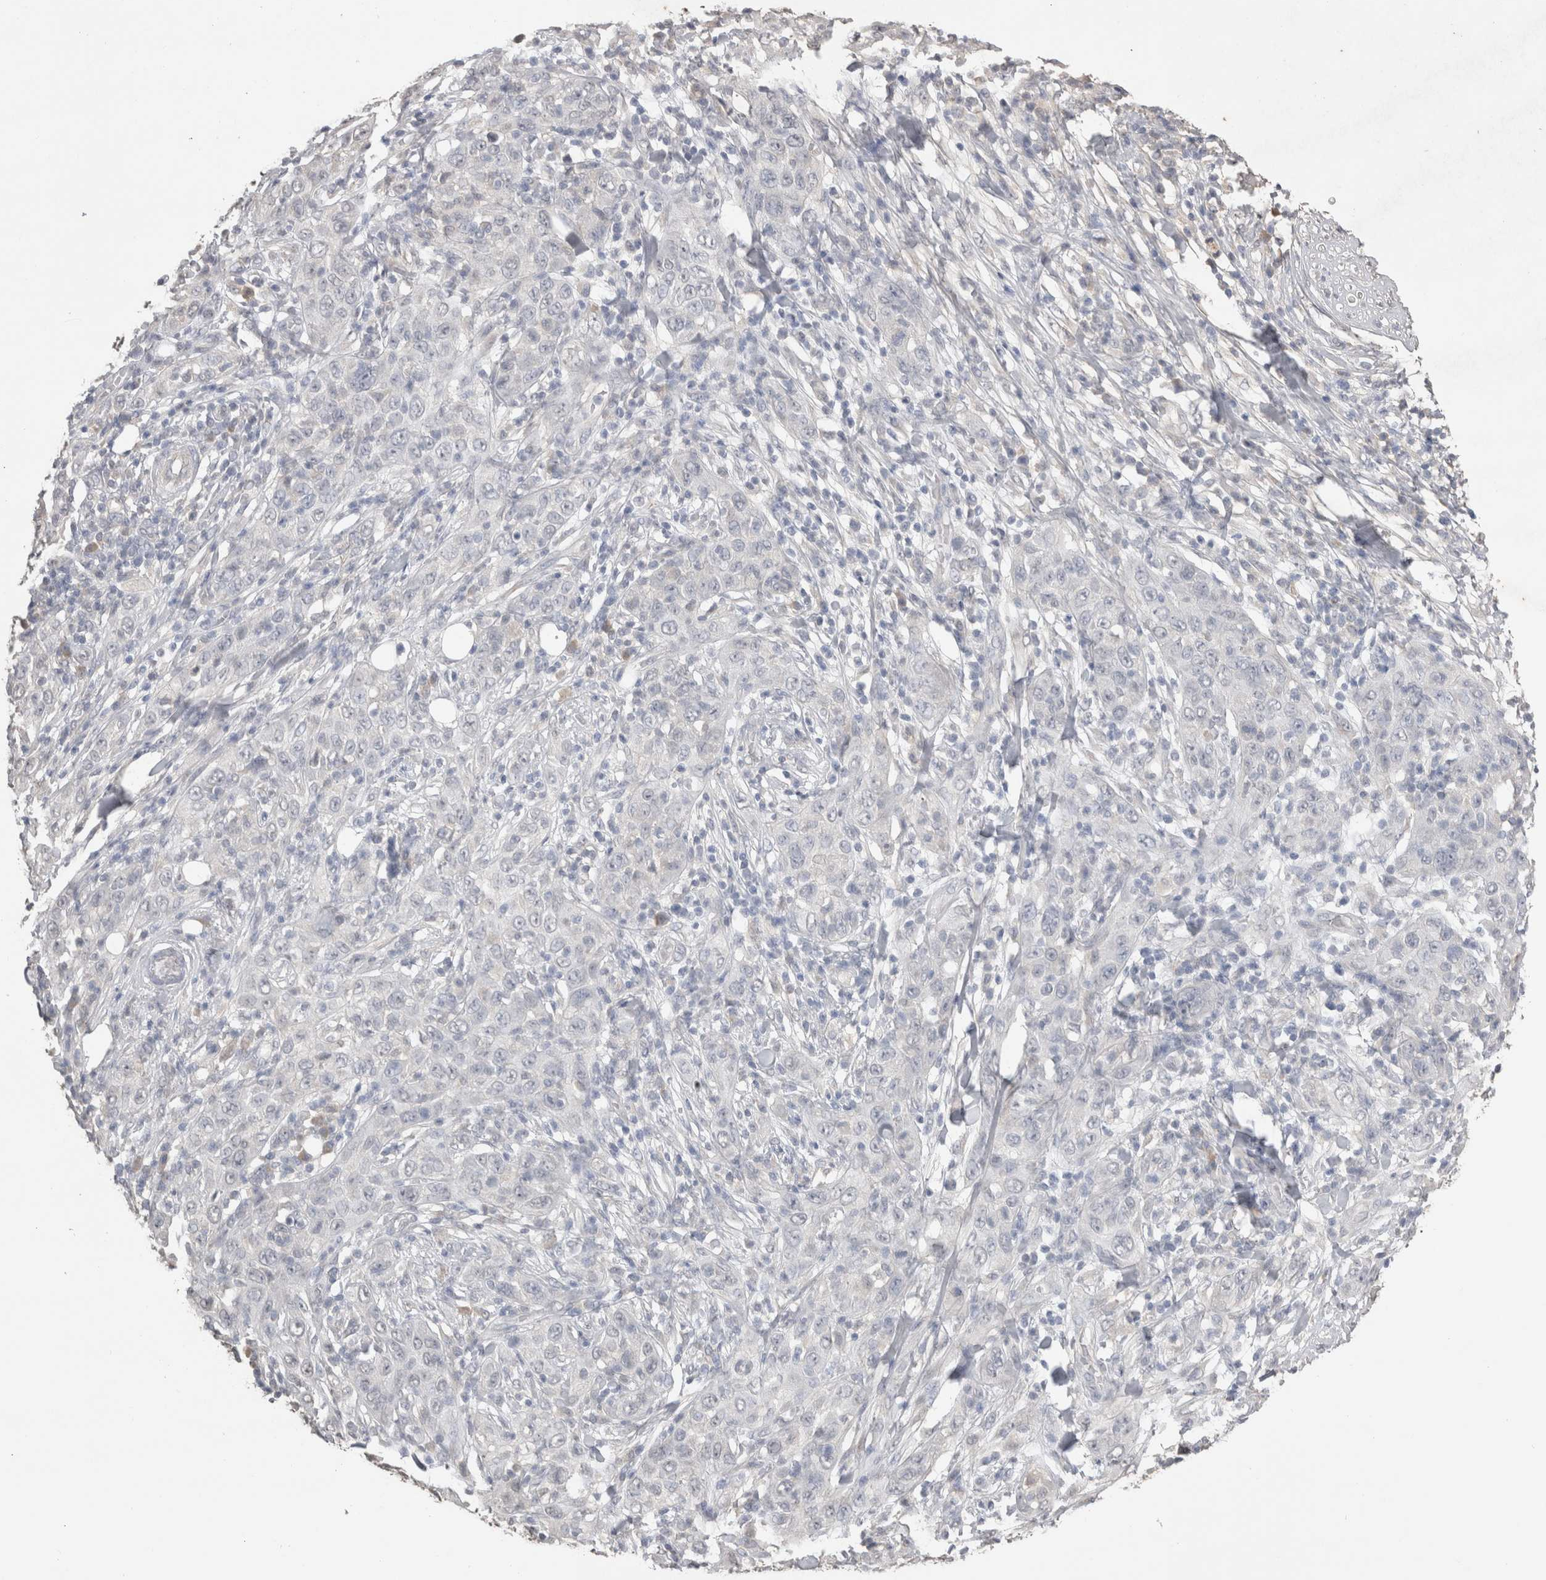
{"staining": {"intensity": "negative", "quantity": "none", "location": "none"}, "tissue": "skin cancer", "cell_type": "Tumor cells", "image_type": "cancer", "snomed": [{"axis": "morphology", "description": "Squamous cell carcinoma, NOS"}, {"axis": "topography", "description": "Skin"}], "caption": "Immunohistochemistry (IHC) micrograph of neoplastic tissue: skin squamous cell carcinoma stained with DAB (3,3'-diaminobenzidine) reveals no significant protein positivity in tumor cells.", "gene": "NAALADL2", "patient": {"sex": "female", "age": 88}}